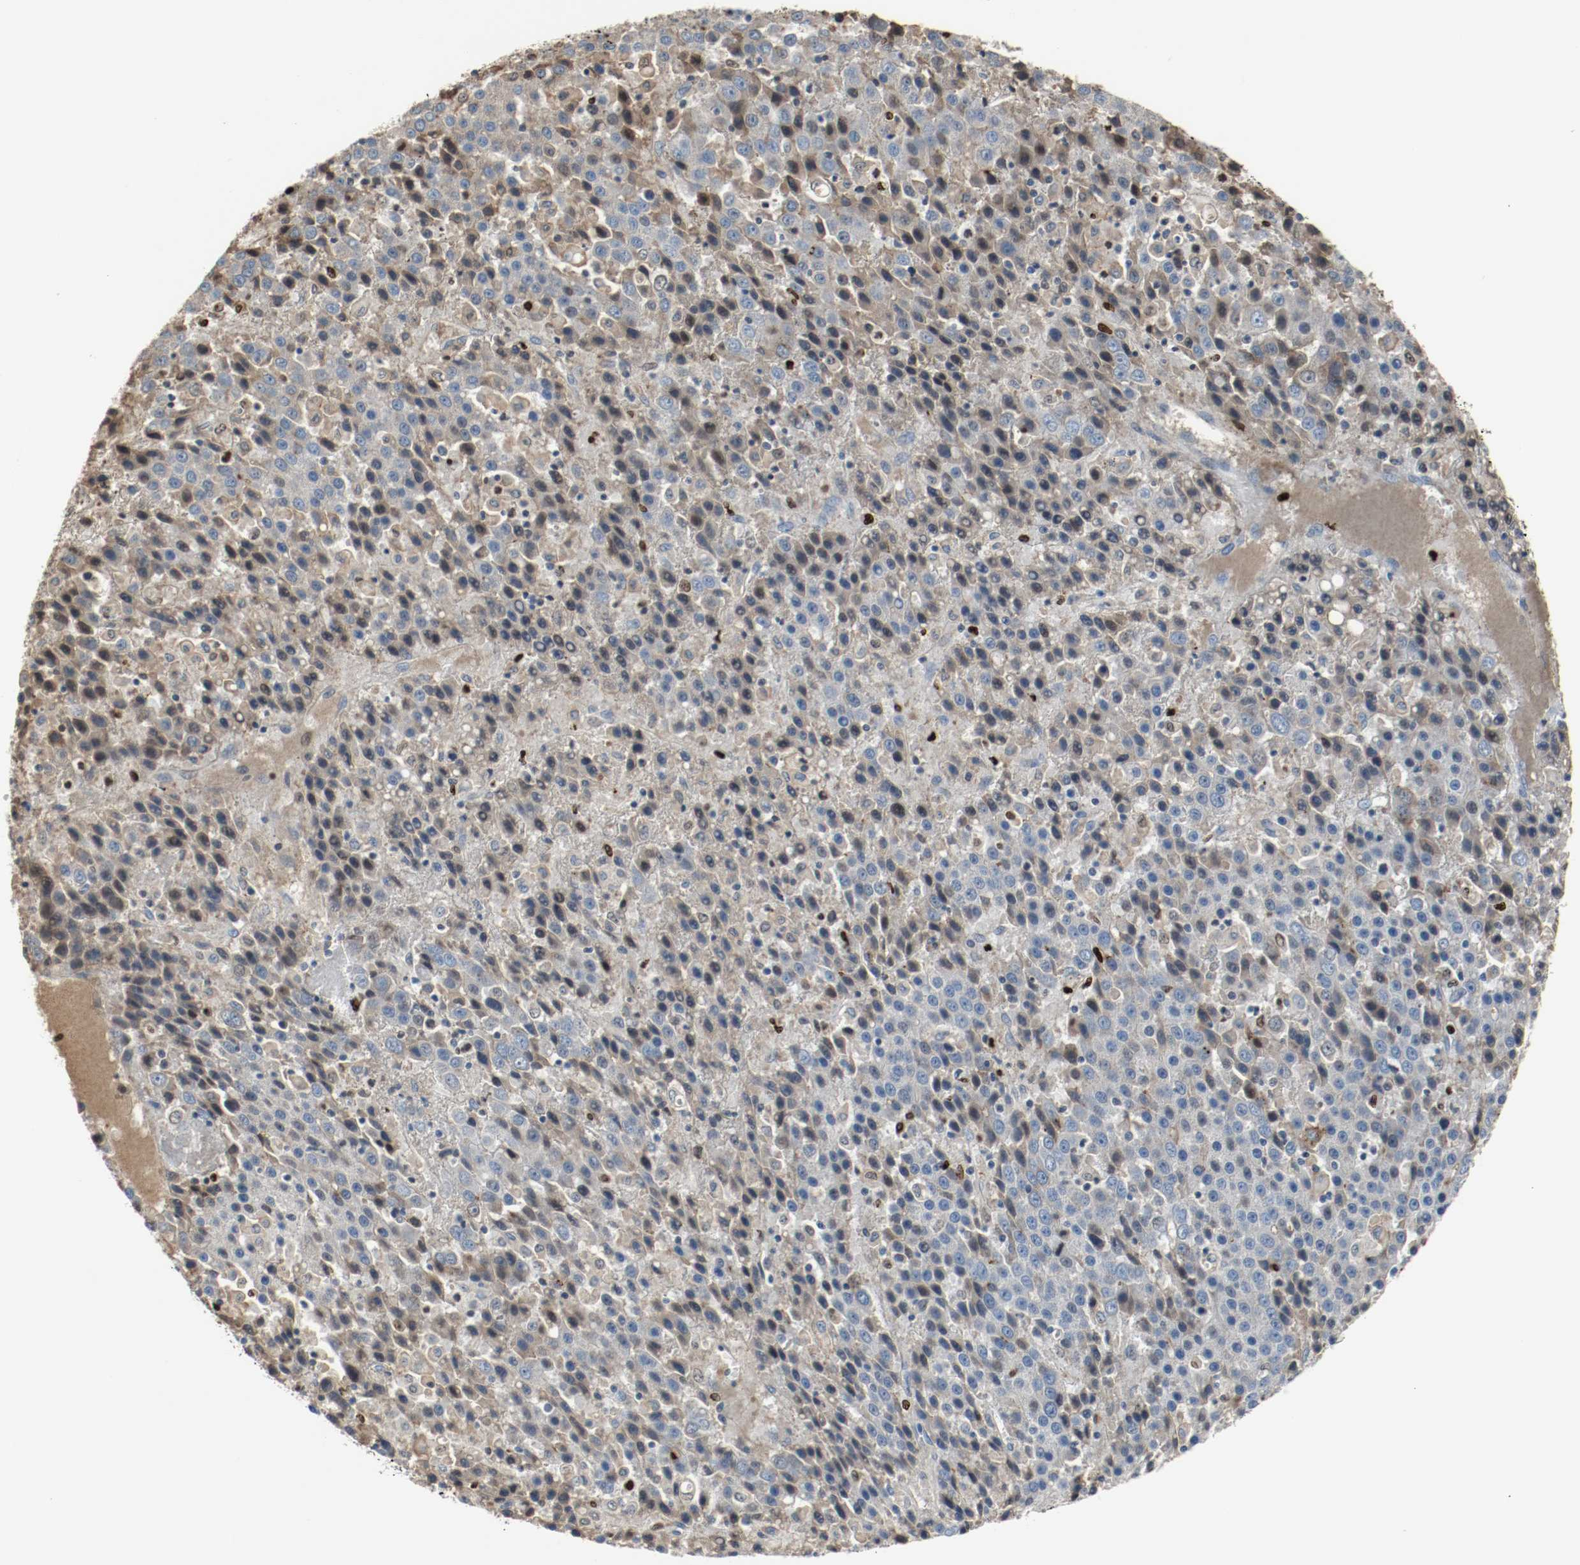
{"staining": {"intensity": "weak", "quantity": "25%-75%", "location": "cytoplasmic/membranous"}, "tissue": "liver cancer", "cell_type": "Tumor cells", "image_type": "cancer", "snomed": [{"axis": "morphology", "description": "Carcinoma, Hepatocellular, NOS"}, {"axis": "topography", "description": "Liver"}], "caption": "The micrograph reveals immunohistochemical staining of liver cancer. There is weak cytoplasmic/membranous positivity is appreciated in approximately 25%-75% of tumor cells.", "gene": "BLK", "patient": {"sex": "female", "age": 53}}